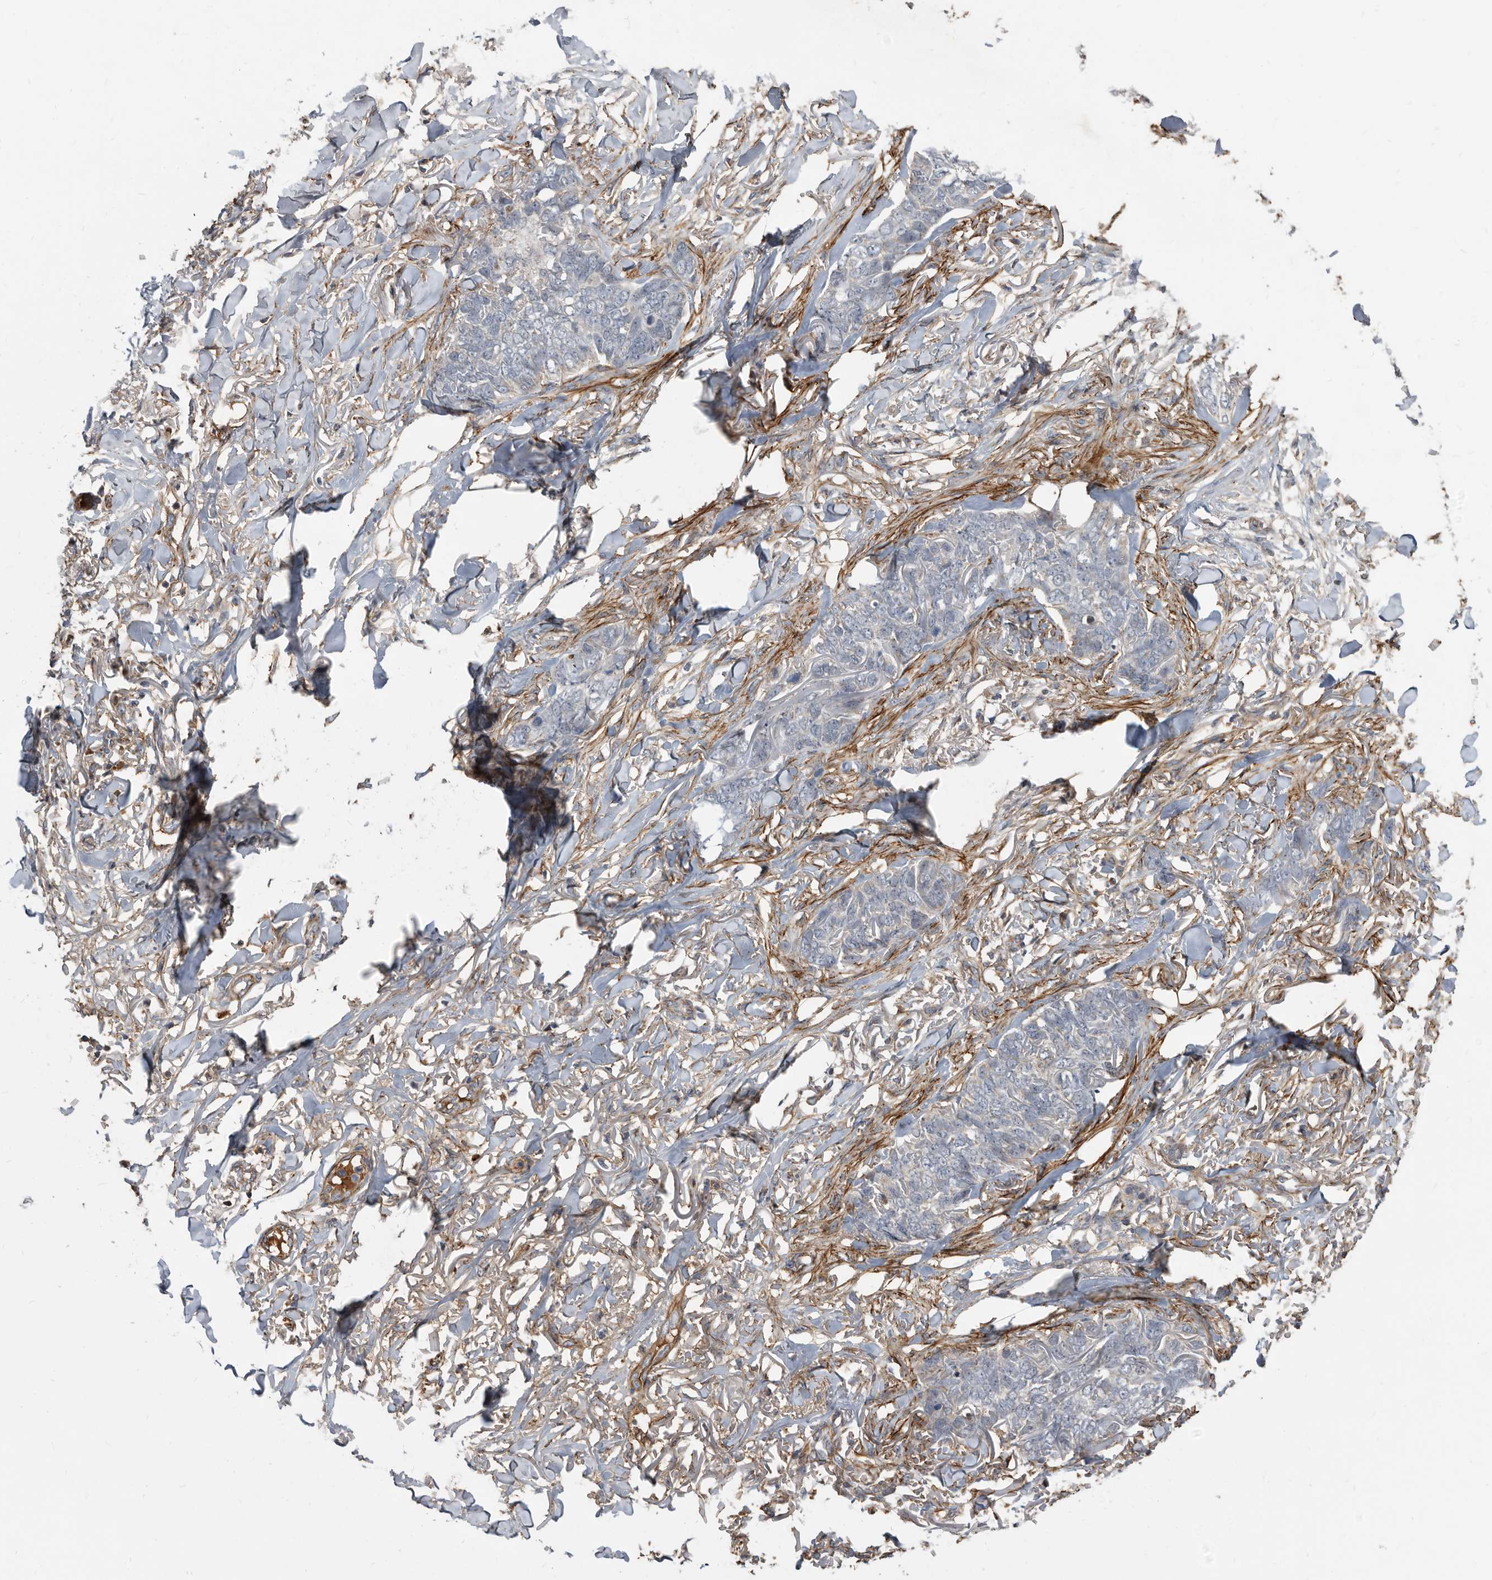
{"staining": {"intensity": "negative", "quantity": "none", "location": "none"}, "tissue": "skin cancer", "cell_type": "Tumor cells", "image_type": "cancer", "snomed": [{"axis": "morphology", "description": "Normal tissue, NOS"}, {"axis": "morphology", "description": "Basal cell carcinoma"}, {"axis": "topography", "description": "Skin"}], "caption": "Image shows no protein positivity in tumor cells of skin cancer tissue. (DAB immunohistochemistry, high magnification).", "gene": "PI15", "patient": {"sex": "male", "age": 77}}